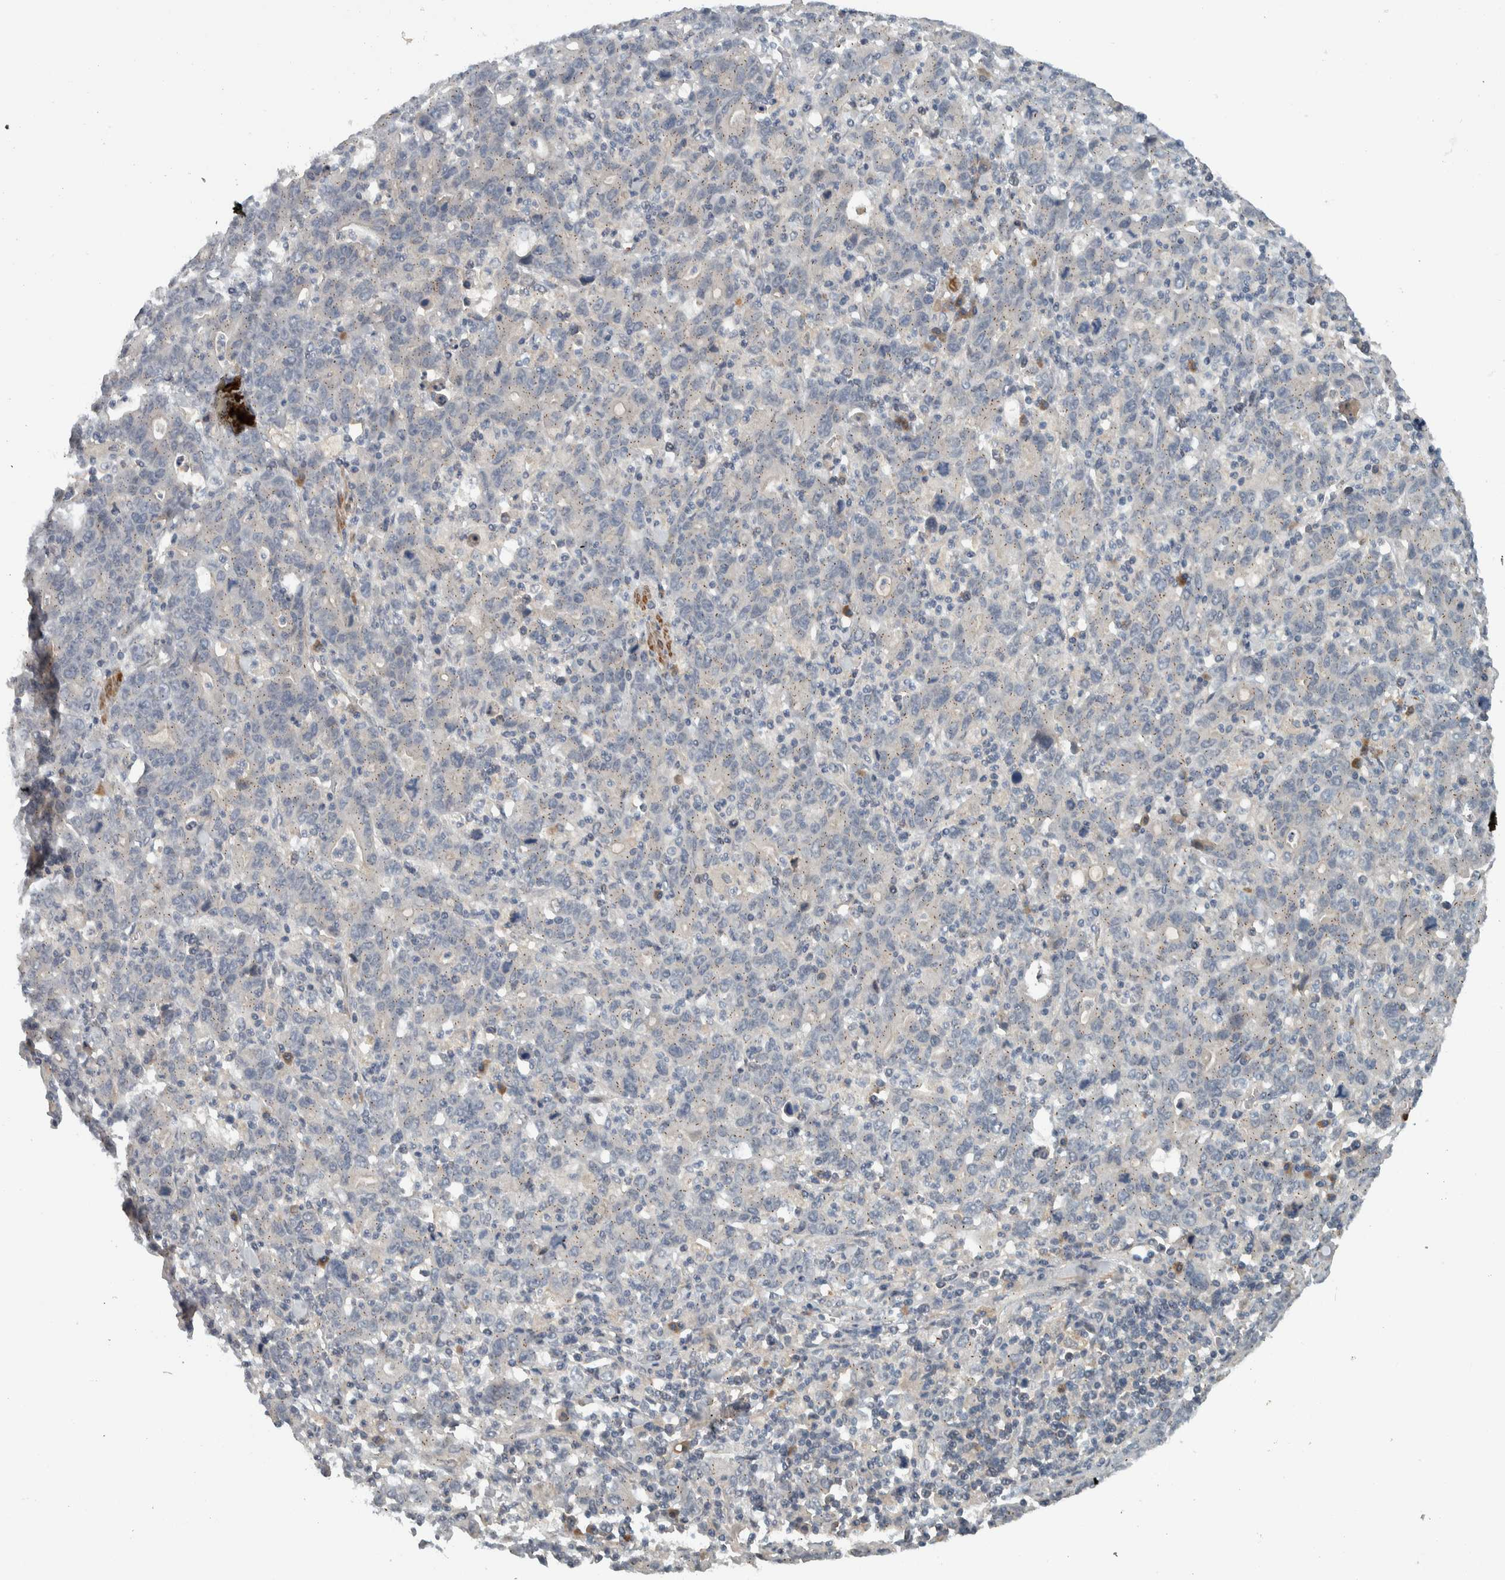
{"staining": {"intensity": "negative", "quantity": "none", "location": "none"}, "tissue": "stomach cancer", "cell_type": "Tumor cells", "image_type": "cancer", "snomed": [{"axis": "morphology", "description": "Adenocarcinoma, NOS"}, {"axis": "topography", "description": "Stomach, upper"}], "caption": "Photomicrograph shows no protein staining in tumor cells of adenocarcinoma (stomach) tissue.", "gene": "LBHD1", "patient": {"sex": "male", "age": 69}}